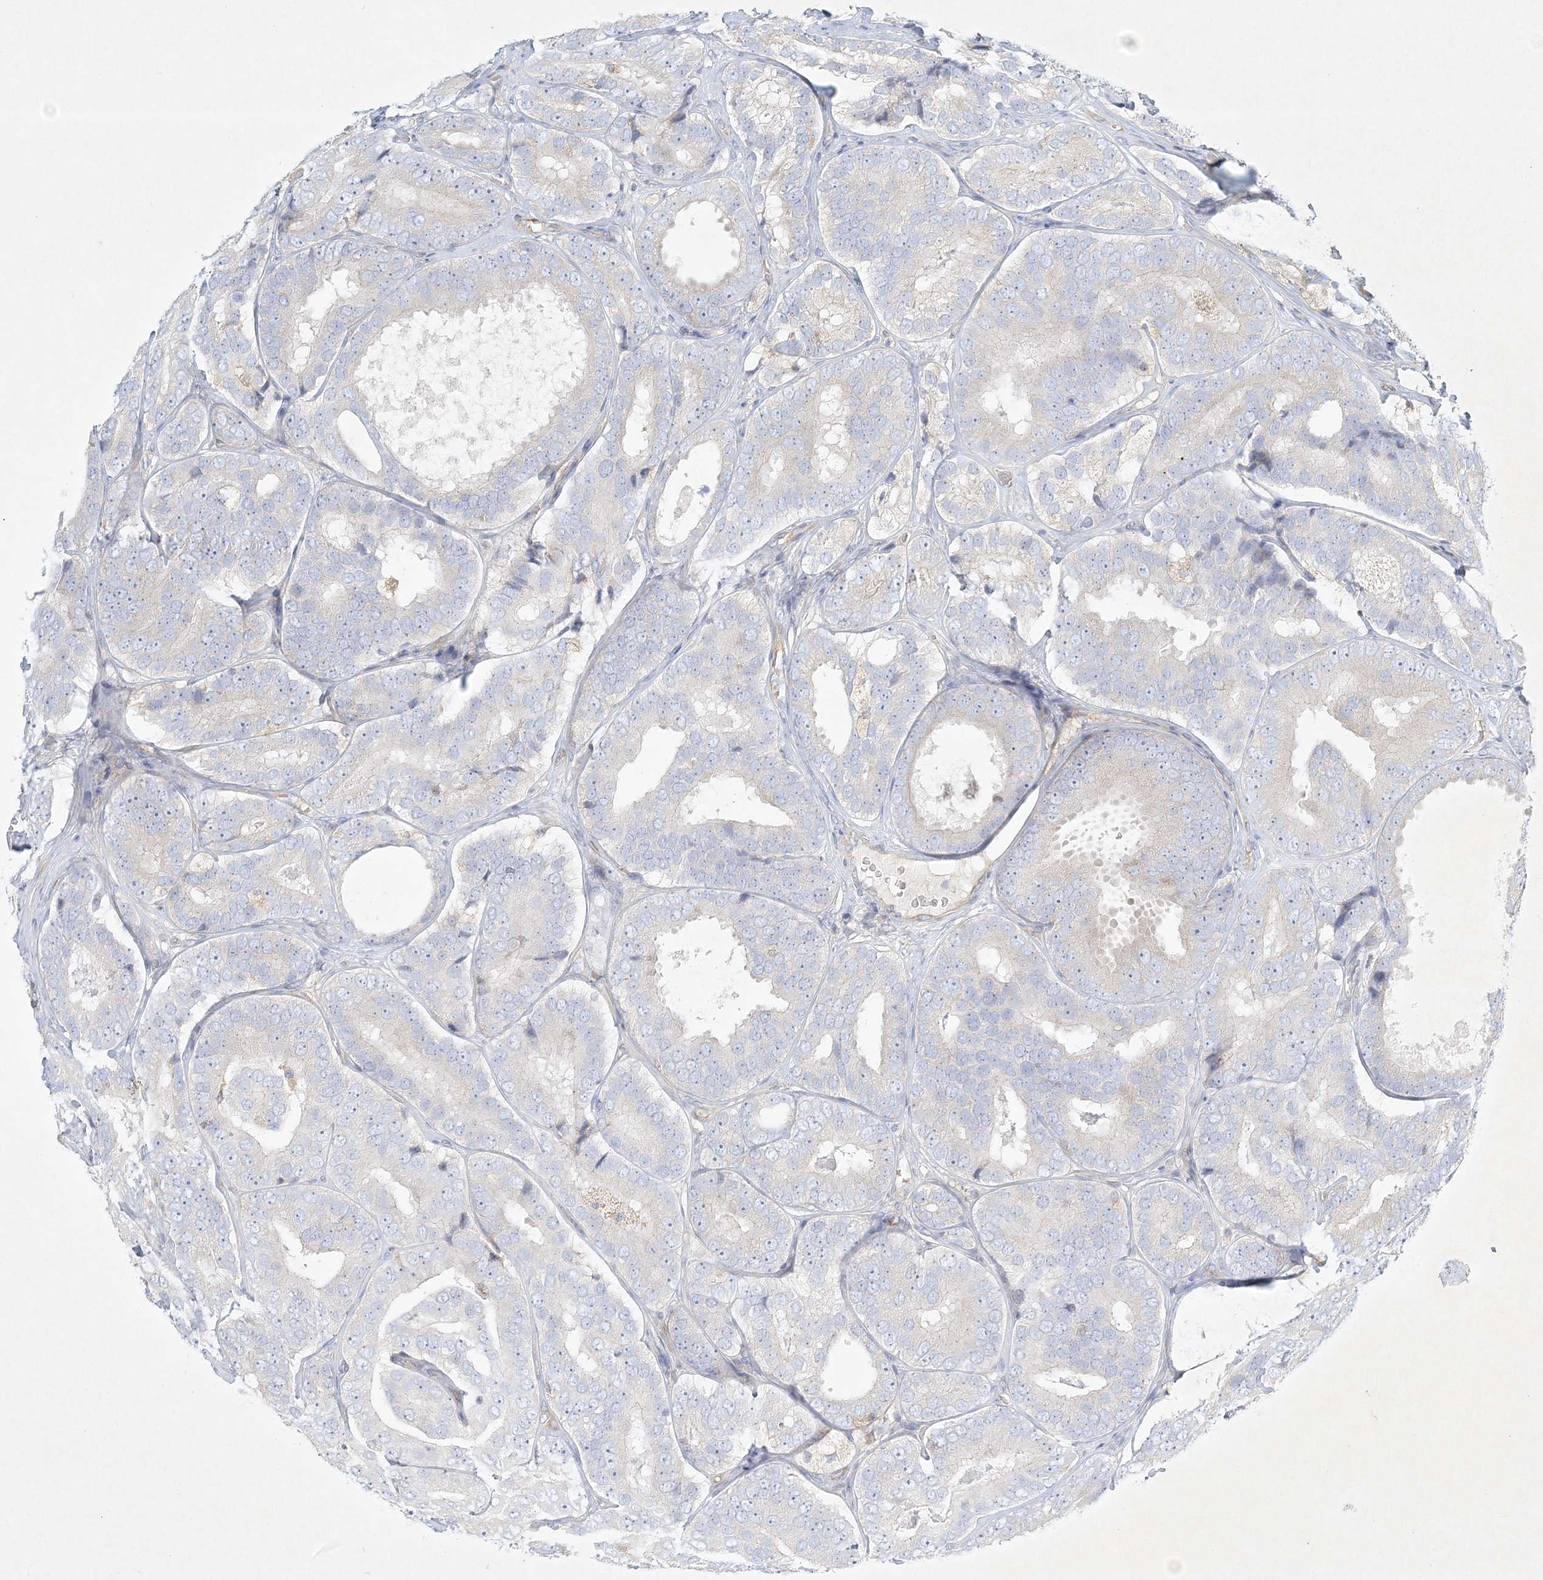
{"staining": {"intensity": "weak", "quantity": "<25%", "location": "cytoplasmic/membranous"}, "tissue": "prostate cancer", "cell_type": "Tumor cells", "image_type": "cancer", "snomed": [{"axis": "morphology", "description": "Adenocarcinoma, High grade"}, {"axis": "topography", "description": "Prostate"}], "caption": "A high-resolution photomicrograph shows immunohistochemistry staining of prostate cancer (adenocarcinoma (high-grade)), which displays no significant positivity in tumor cells. (Brightfield microscopy of DAB immunohistochemistry at high magnification).", "gene": "STK11IP", "patient": {"sex": "male", "age": 56}}